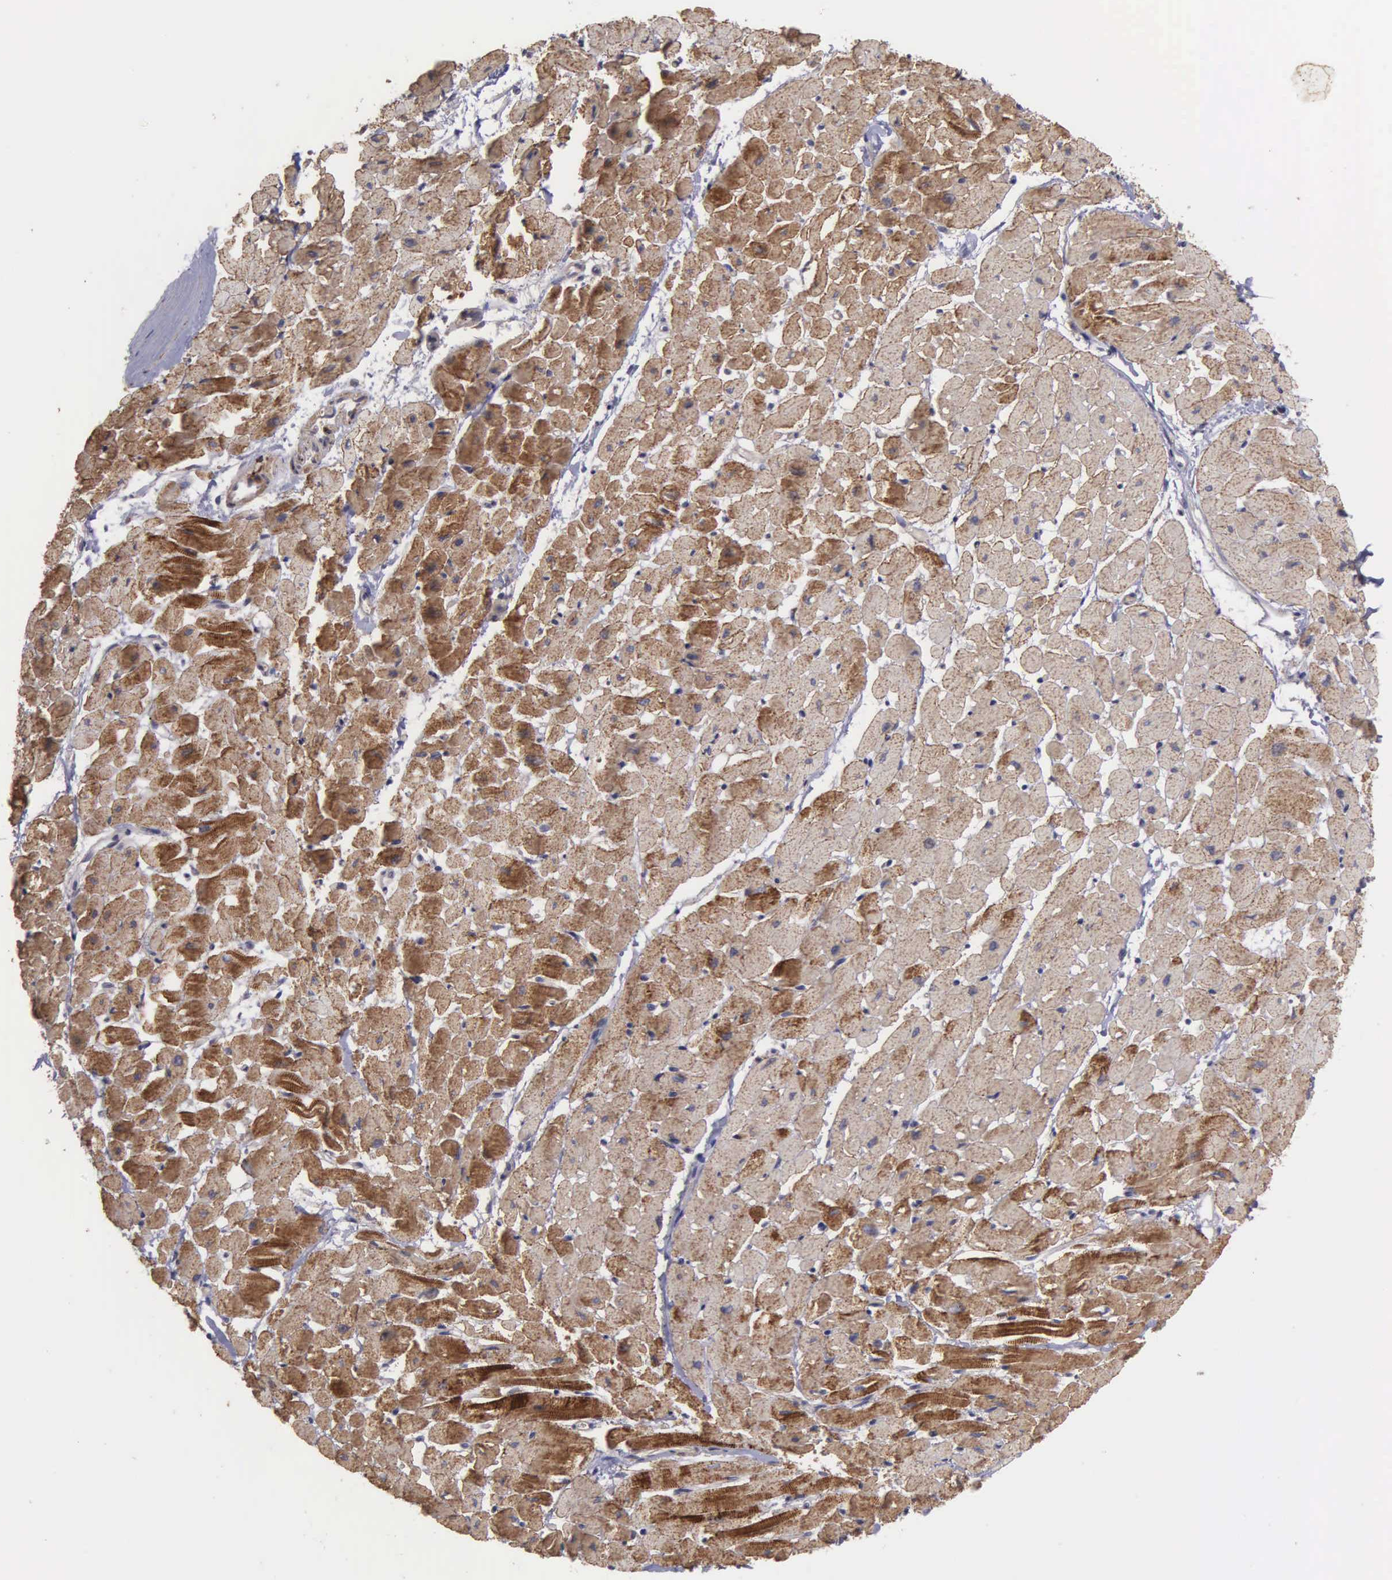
{"staining": {"intensity": "strong", "quantity": ">75%", "location": "cytoplasmic/membranous"}, "tissue": "heart muscle", "cell_type": "Cardiomyocytes", "image_type": "normal", "snomed": [{"axis": "morphology", "description": "Normal tissue, NOS"}, {"axis": "topography", "description": "Heart"}], "caption": "Immunohistochemistry (DAB) staining of unremarkable human heart muscle displays strong cytoplasmic/membranous protein staining in about >75% of cardiomyocytes.", "gene": "RTL10", "patient": {"sex": "male", "age": 45}}